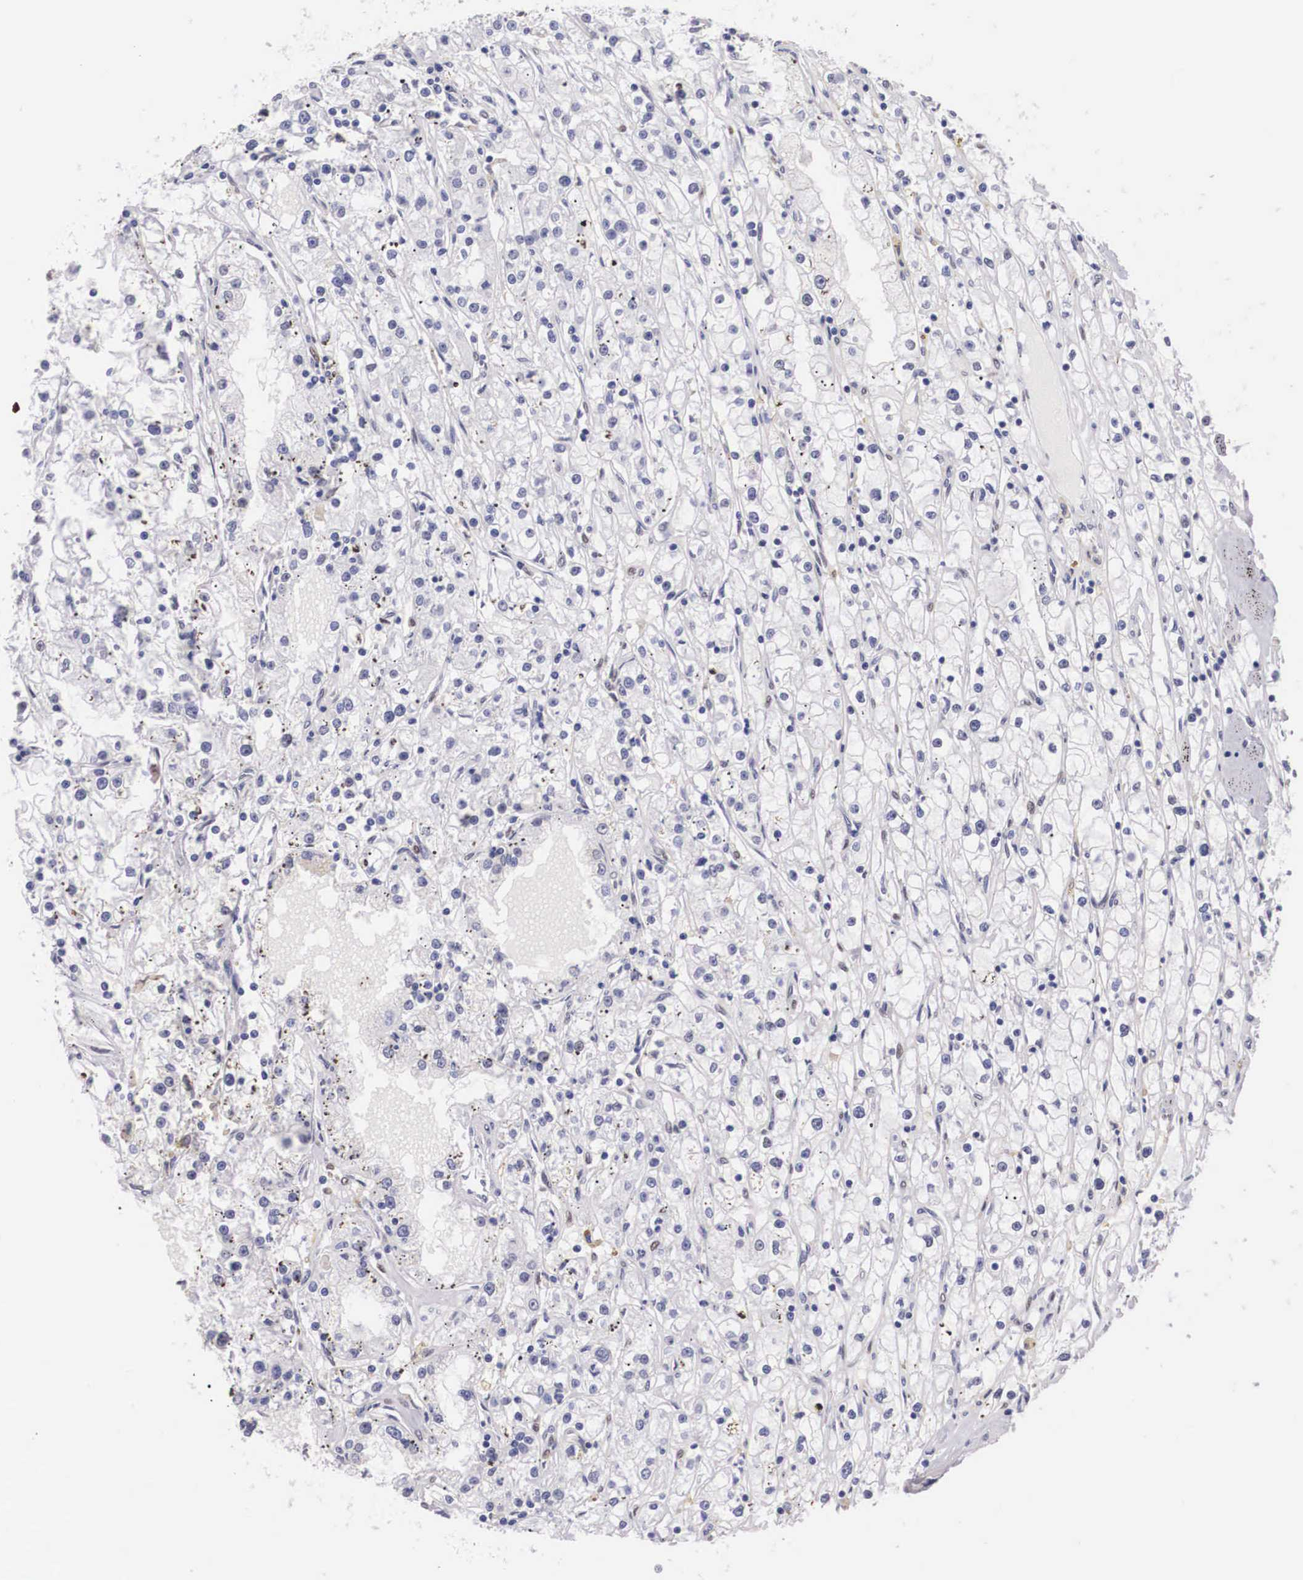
{"staining": {"intensity": "weak", "quantity": "<25%", "location": "nuclear"}, "tissue": "renal cancer", "cell_type": "Tumor cells", "image_type": "cancer", "snomed": [{"axis": "morphology", "description": "Adenocarcinoma, NOS"}, {"axis": "topography", "description": "Kidney"}], "caption": "DAB (3,3'-diaminobenzidine) immunohistochemical staining of human renal cancer demonstrates no significant positivity in tumor cells.", "gene": "KHDRBS3", "patient": {"sex": "male", "age": 56}}